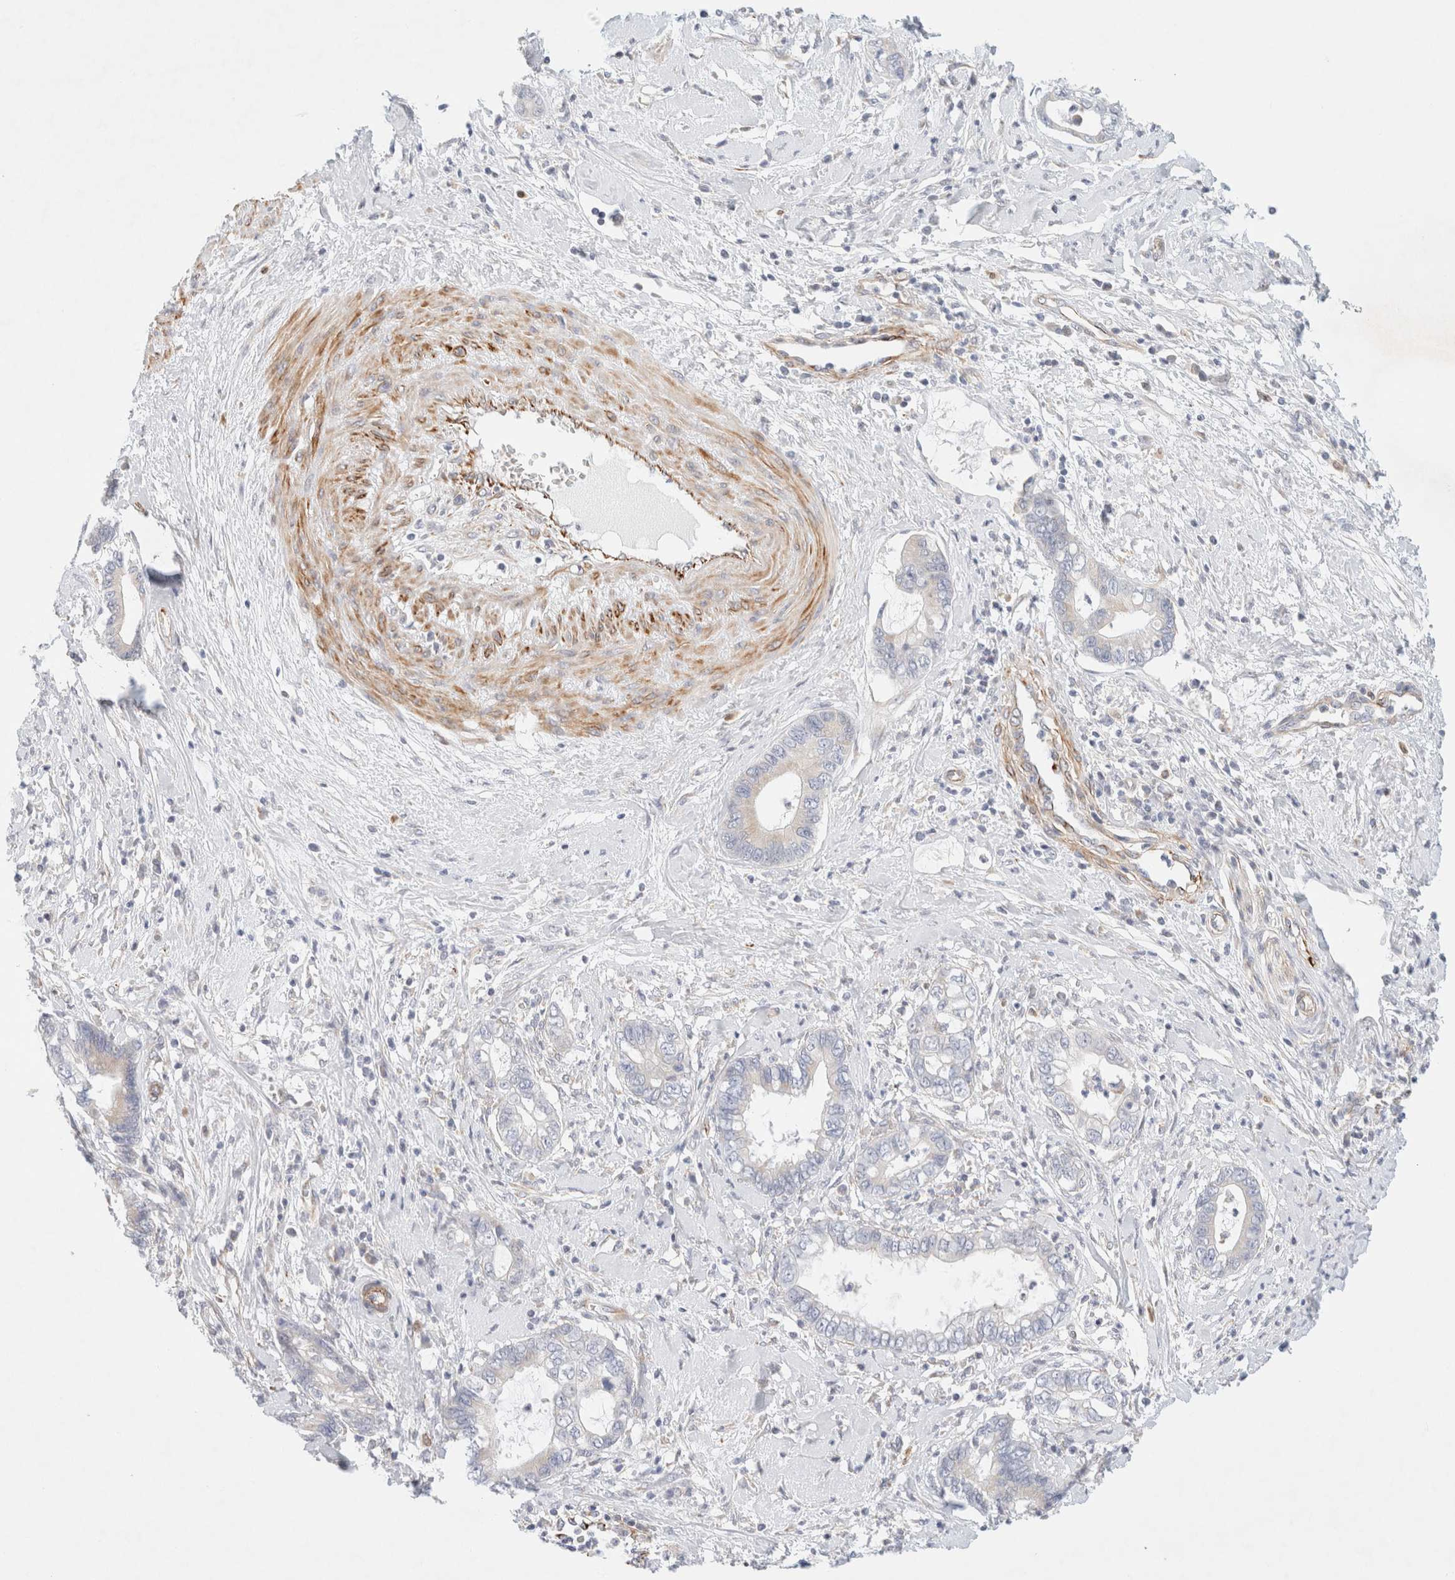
{"staining": {"intensity": "negative", "quantity": "none", "location": "none"}, "tissue": "cervical cancer", "cell_type": "Tumor cells", "image_type": "cancer", "snomed": [{"axis": "morphology", "description": "Adenocarcinoma, NOS"}, {"axis": "topography", "description": "Cervix"}], "caption": "There is no significant positivity in tumor cells of adenocarcinoma (cervical).", "gene": "SLC25A48", "patient": {"sex": "female", "age": 44}}